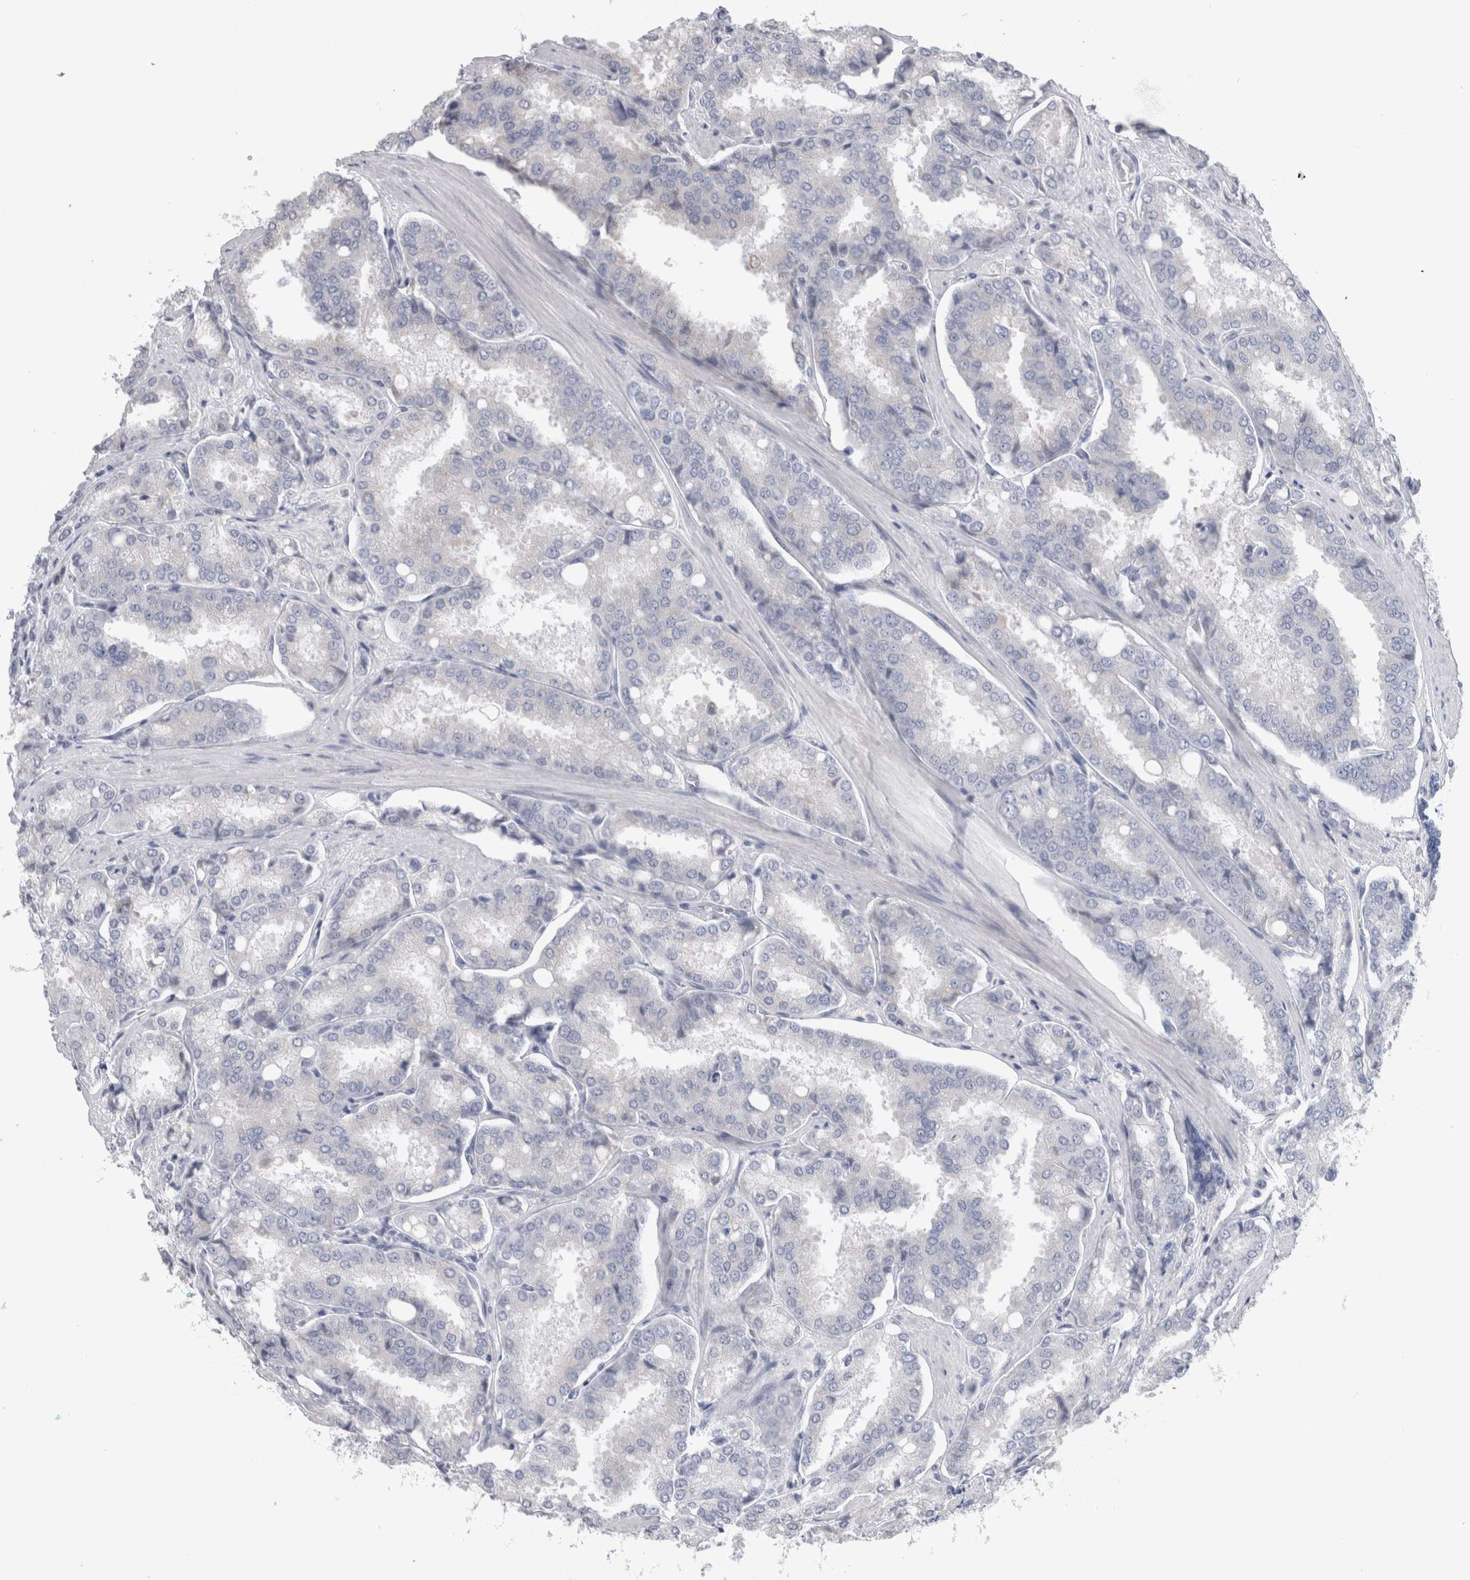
{"staining": {"intensity": "negative", "quantity": "none", "location": "none"}, "tissue": "prostate cancer", "cell_type": "Tumor cells", "image_type": "cancer", "snomed": [{"axis": "morphology", "description": "Adenocarcinoma, High grade"}, {"axis": "topography", "description": "Prostate"}], "caption": "A photomicrograph of human prostate adenocarcinoma (high-grade) is negative for staining in tumor cells.", "gene": "ZNF341", "patient": {"sex": "male", "age": 50}}